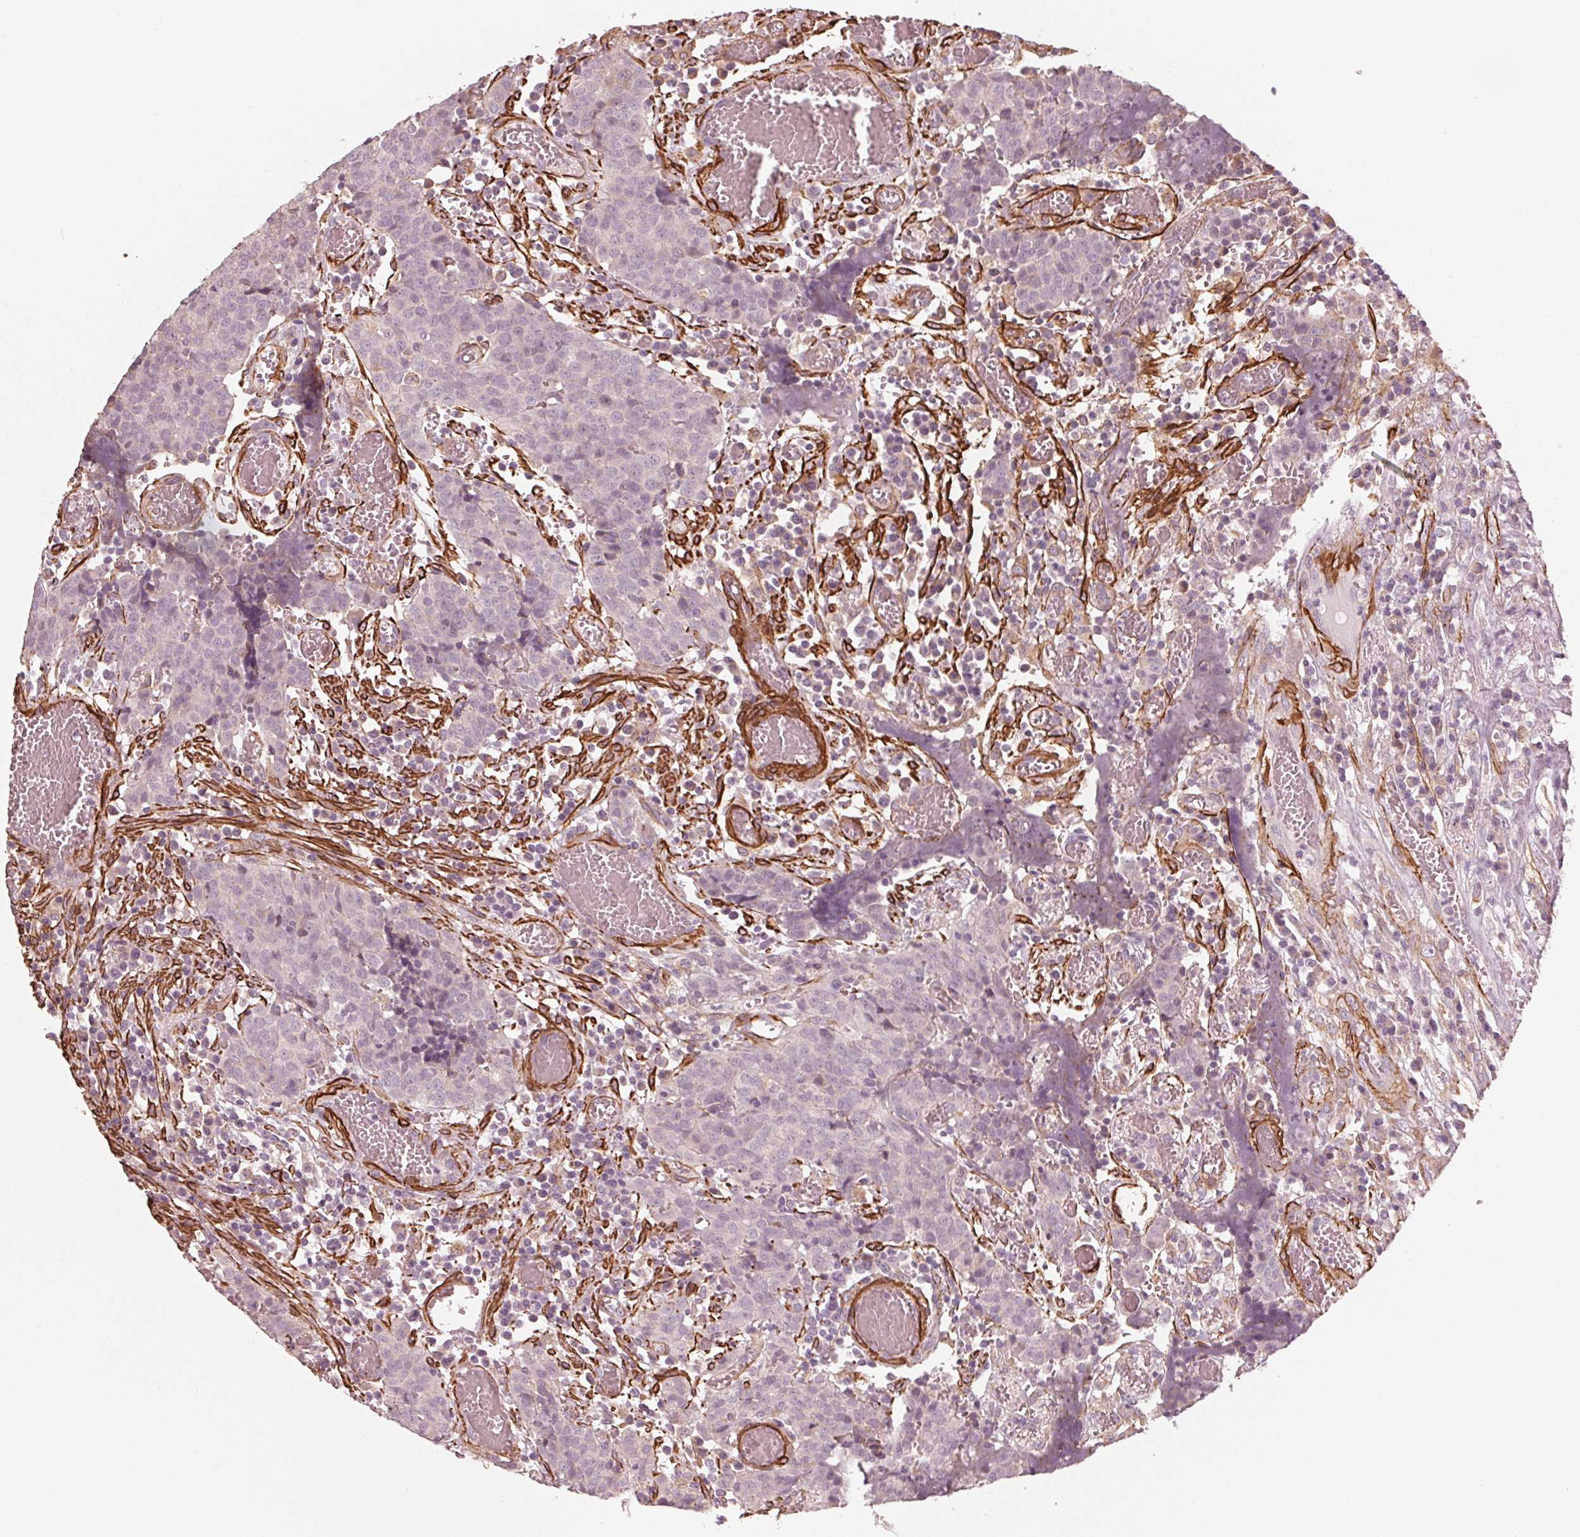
{"staining": {"intensity": "negative", "quantity": "none", "location": "none"}, "tissue": "prostate cancer", "cell_type": "Tumor cells", "image_type": "cancer", "snomed": [{"axis": "morphology", "description": "Adenocarcinoma, High grade"}, {"axis": "topography", "description": "Prostate and seminal vesicle, NOS"}], "caption": "Immunohistochemistry (IHC) image of neoplastic tissue: adenocarcinoma (high-grade) (prostate) stained with DAB (3,3'-diaminobenzidine) reveals no significant protein positivity in tumor cells. Nuclei are stained in blue.", "gene": "MIER3", "patient": {"sex": "male", "age": 60}}